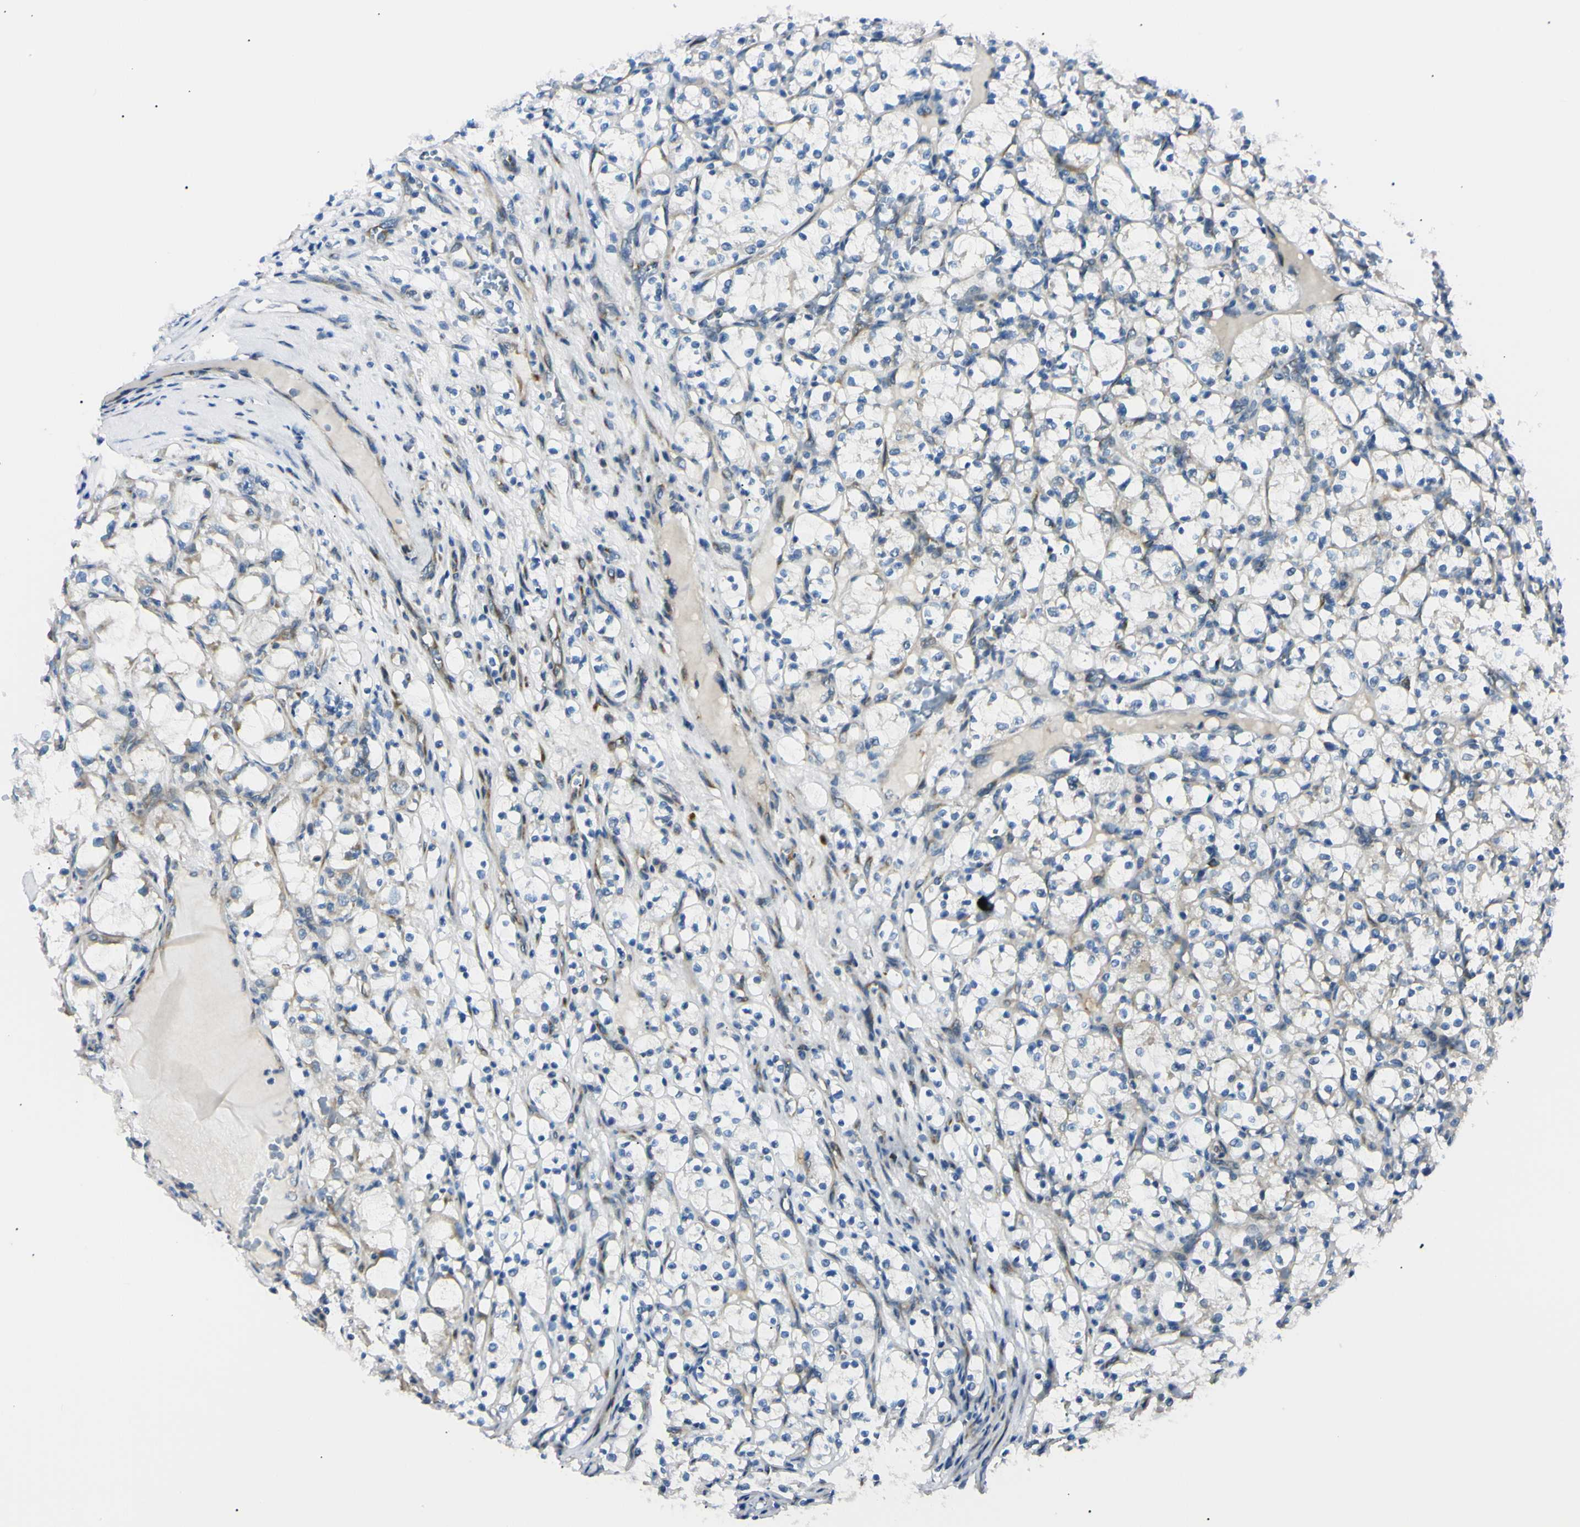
{"staining": {"intensity": "negative", "quantity": "none", "location": "none"}, "tissue": "renal cancer", "cell_type": "Tumor cells", "image_type": "cancer", "snomed": [{"axis": "morphology", "description": "Adenocarcinoma, NOS"}, {"axis": "topography", "description": "Kidney"}], "caption": "Photomicrograph shows no protein staining in tumor cells of renal cancer (adenocarcinoma) tissue.", "gene": "IER3IP1", "patient": {"sex": "female", "age": 69}}